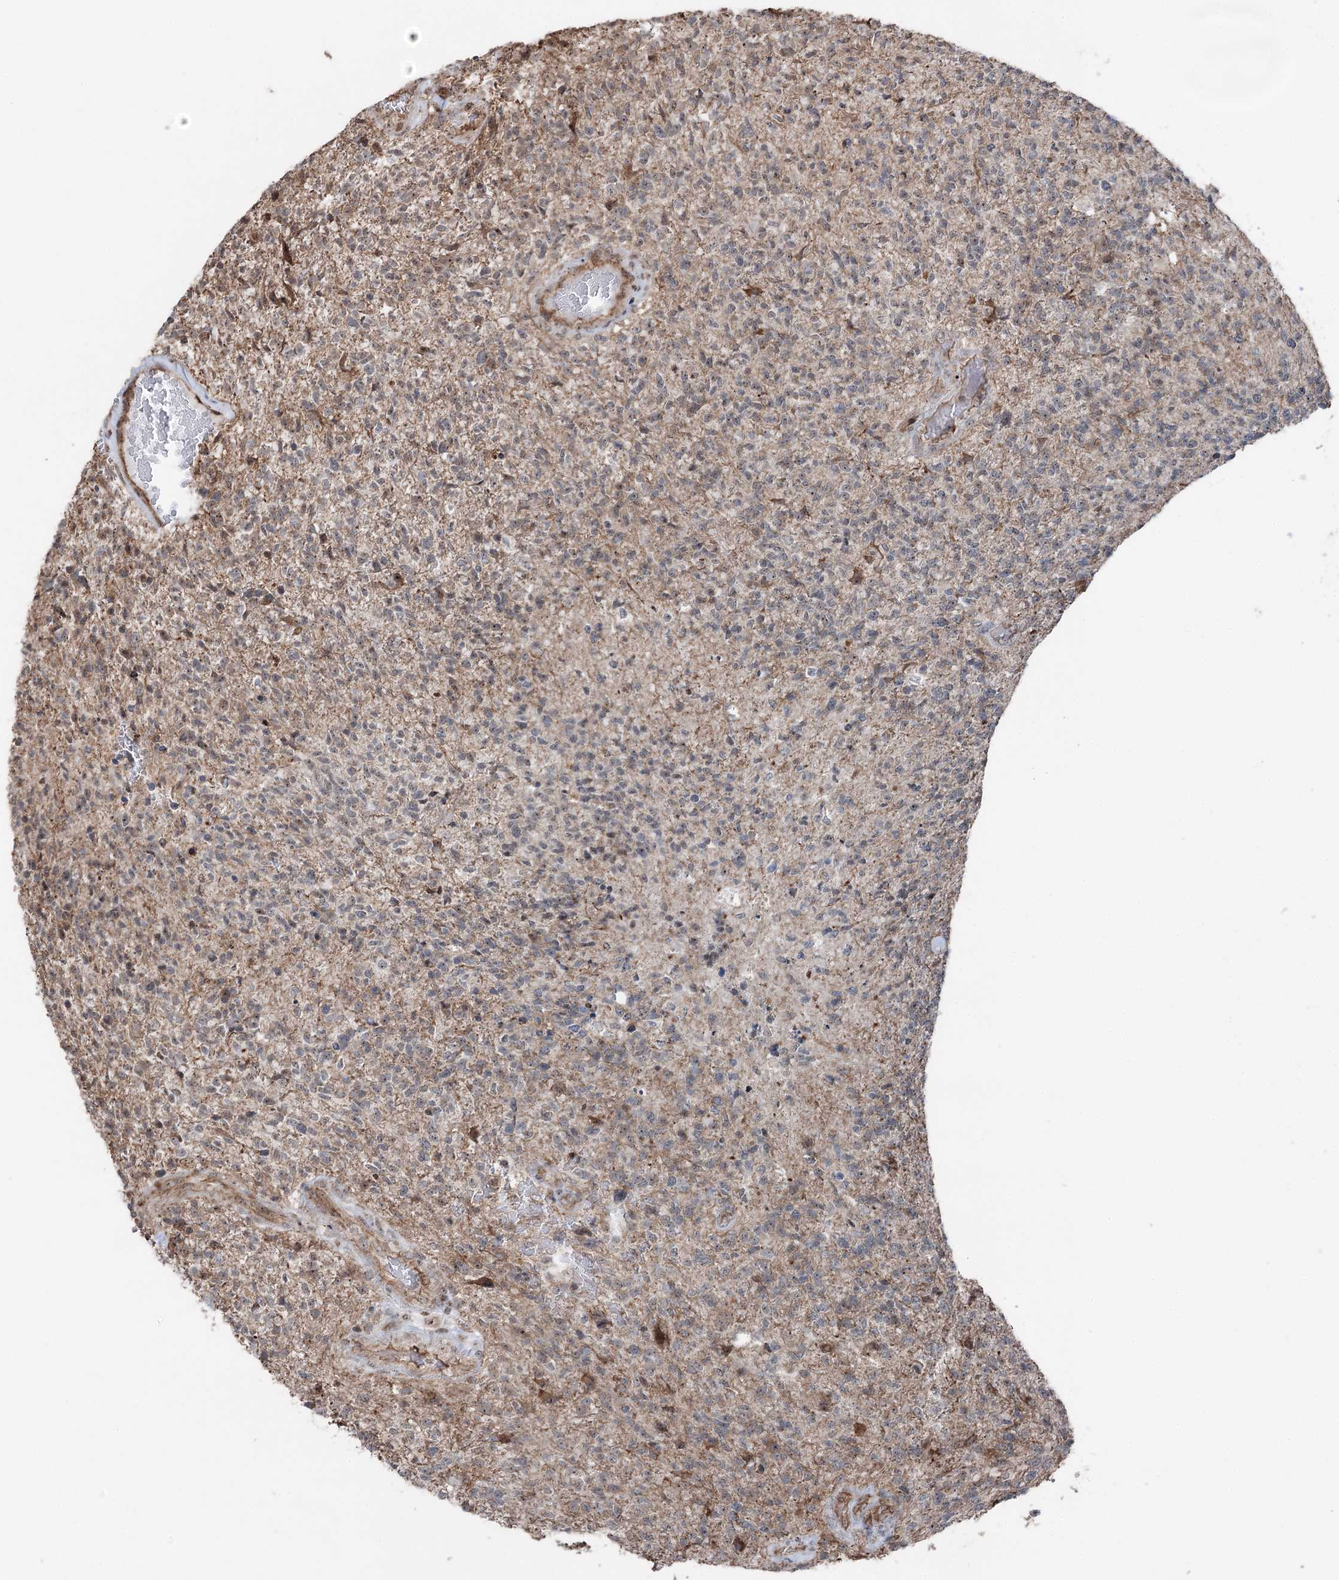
{"staining": {"intensity": "weak", "quantity": "<25%", "location": "cytoplasmic/membranous"}, "tissue": "glioma", "cell_type": "Tumor cells", "image_type": "cancer", "snomed": [{"axis": "morphology", "description": "Glioma, malignant, High grade"}, {"axis": "topography", "description": "Brain"}], "caption": "DAB (3,3'-diaminobenzidine) immunohistochemical staining of human glioma shows no significant expression in tumor cells.", "gene": "STEEP1", "patient": {"sex": "male", "age": 56}}